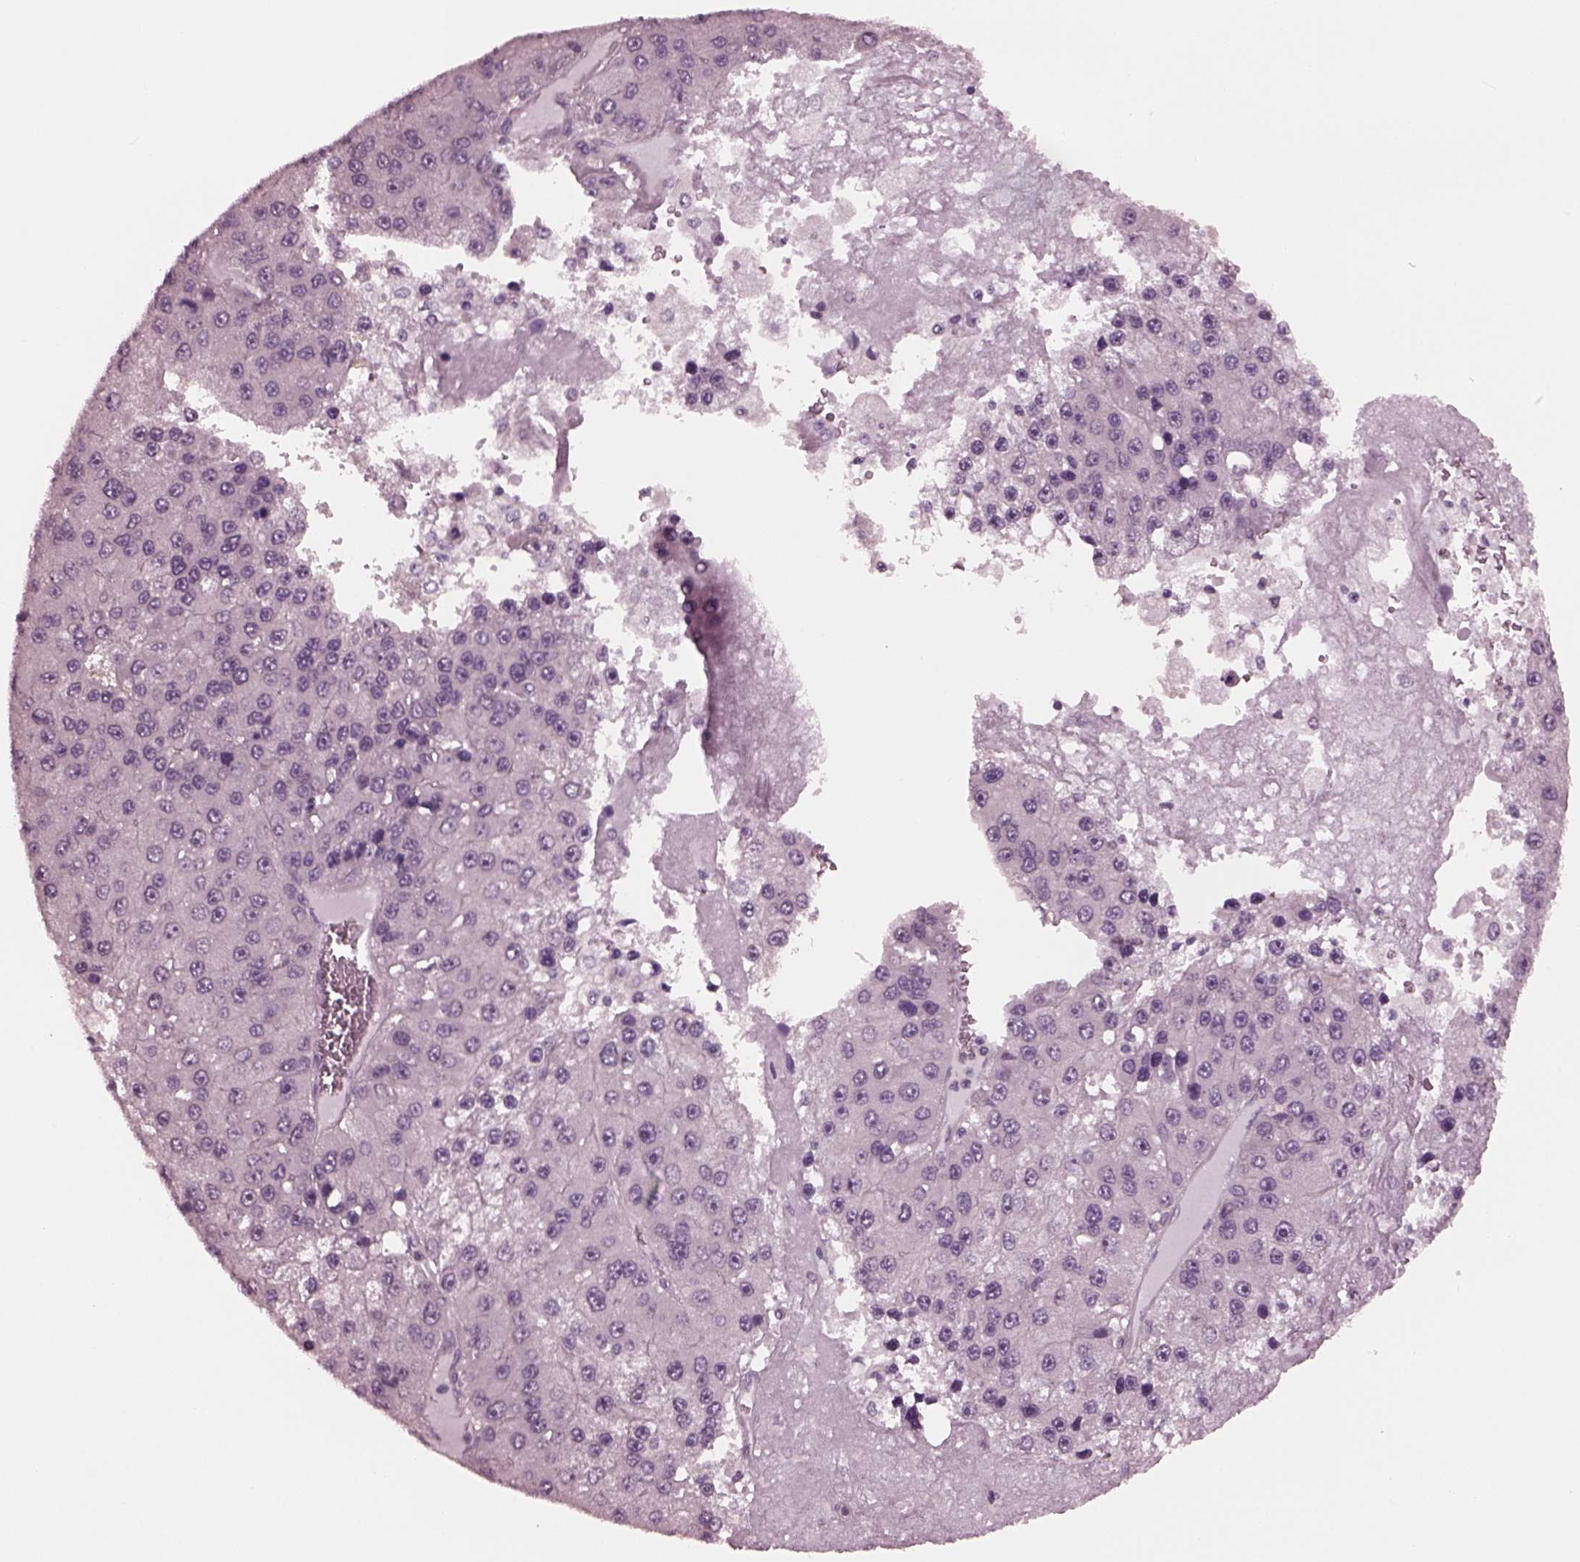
{"staining": {"intensity": "negative", "quantity": "none", "location": "none"}, "tissue": "liver cancer", "cell_type": "Tumor cells", "image_type": "cancer", "snomed": [{"axis": "morphology", "description": "Carcinoma, Hepatocellular, NOS"}, {"axis": "topography", "description": "Liver"}], "caption": "Tumor cells are negative for brown protein staining in hepatocellular carcinoma (liver).", "gene": "YY2", "patient": {"sex": "female", "age": 73}}